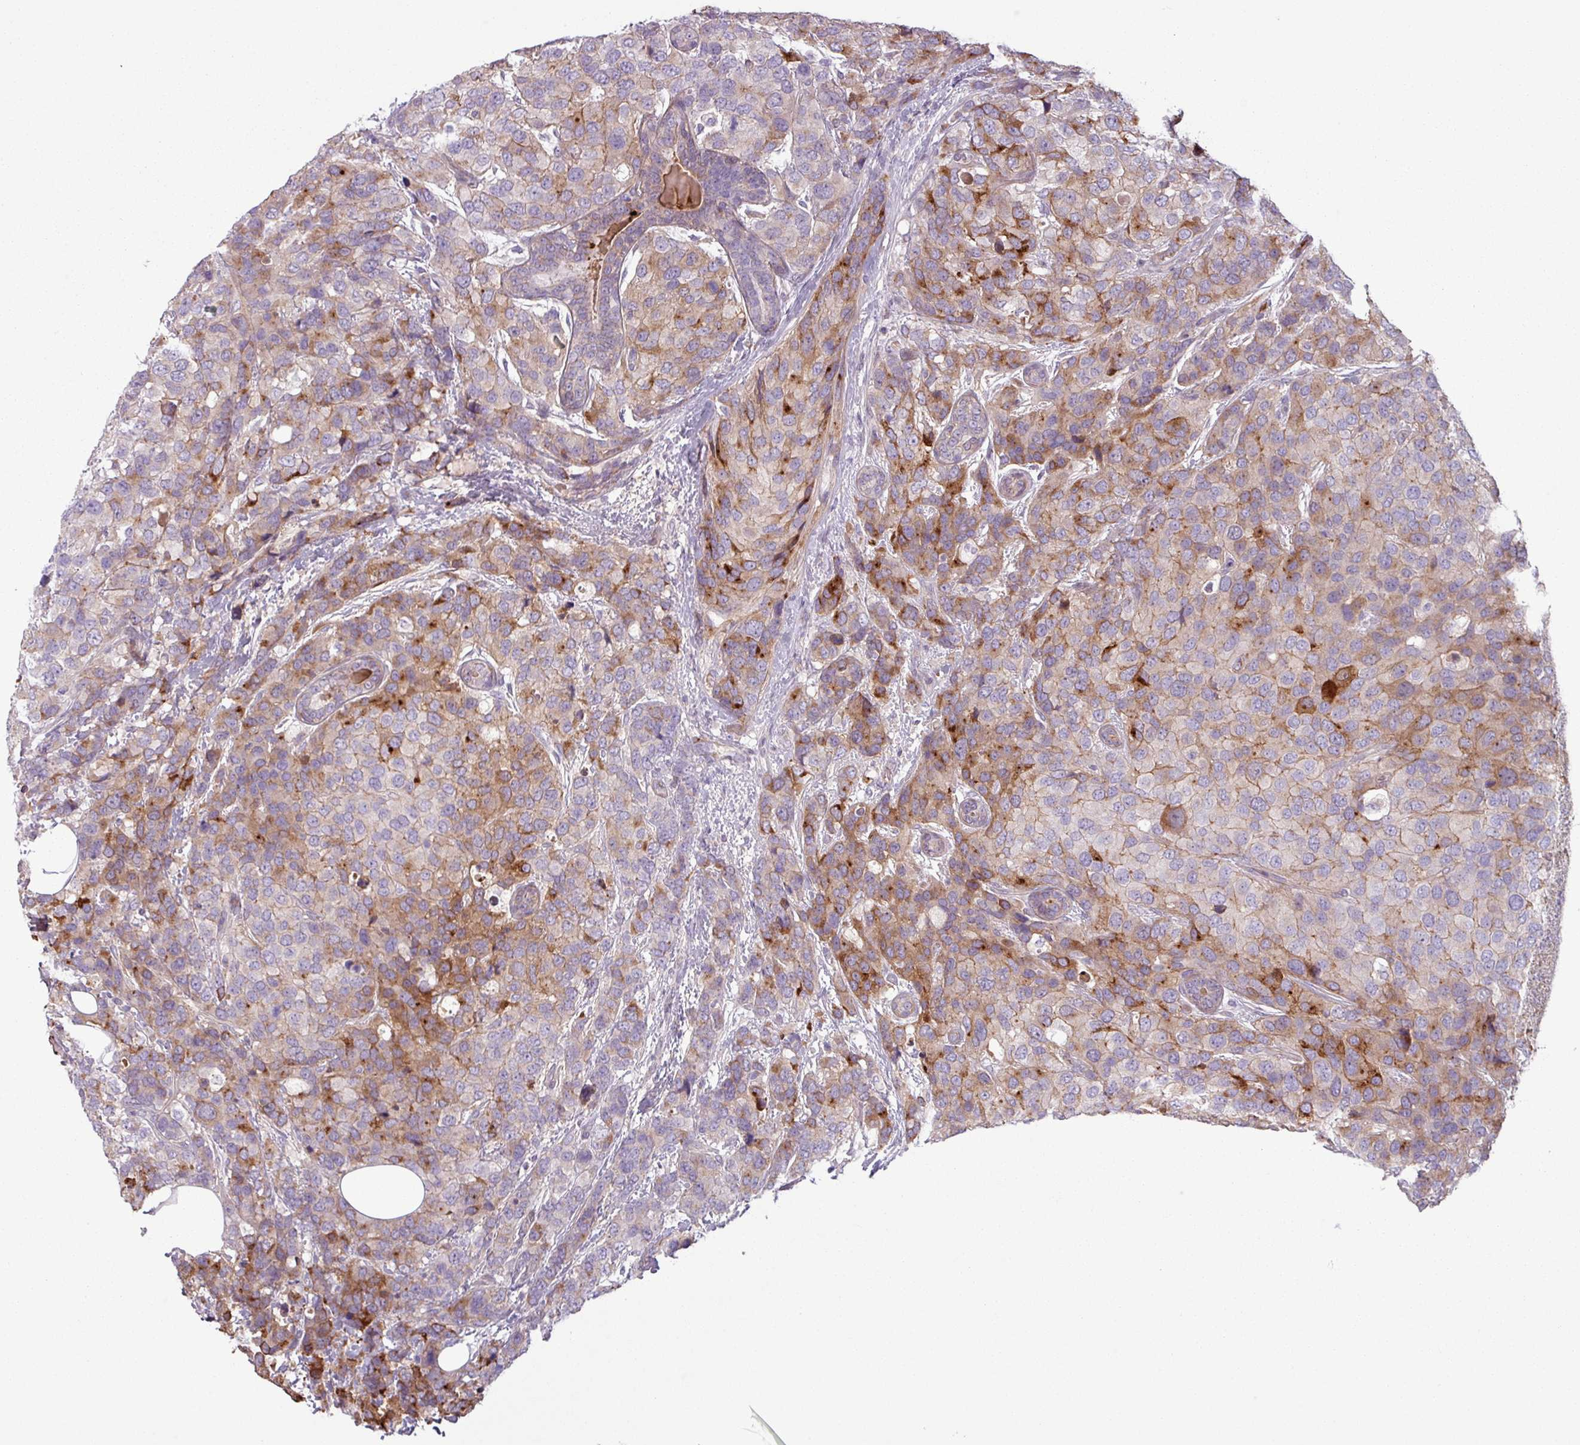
{"staining": {"intensity": "strong", "quantity": "<25%", "location": "cytoplasmic/membranous"}, "tissue": "breast cancer", "cell_type": "Tumor cells", "image_type": "cancer", "snomed": [{"axis": "morphology", "description": "Lobular carcinoma"}, {"axis": "topography", "description": "Breast"}], "caption": "Lobular carcinoma (breast) stained for a protein demonstrates strong cytoplasmic/membranous positivity in tumor cells.", "gene": "C4B", "patient": {"sex": "female", "age": 59}}